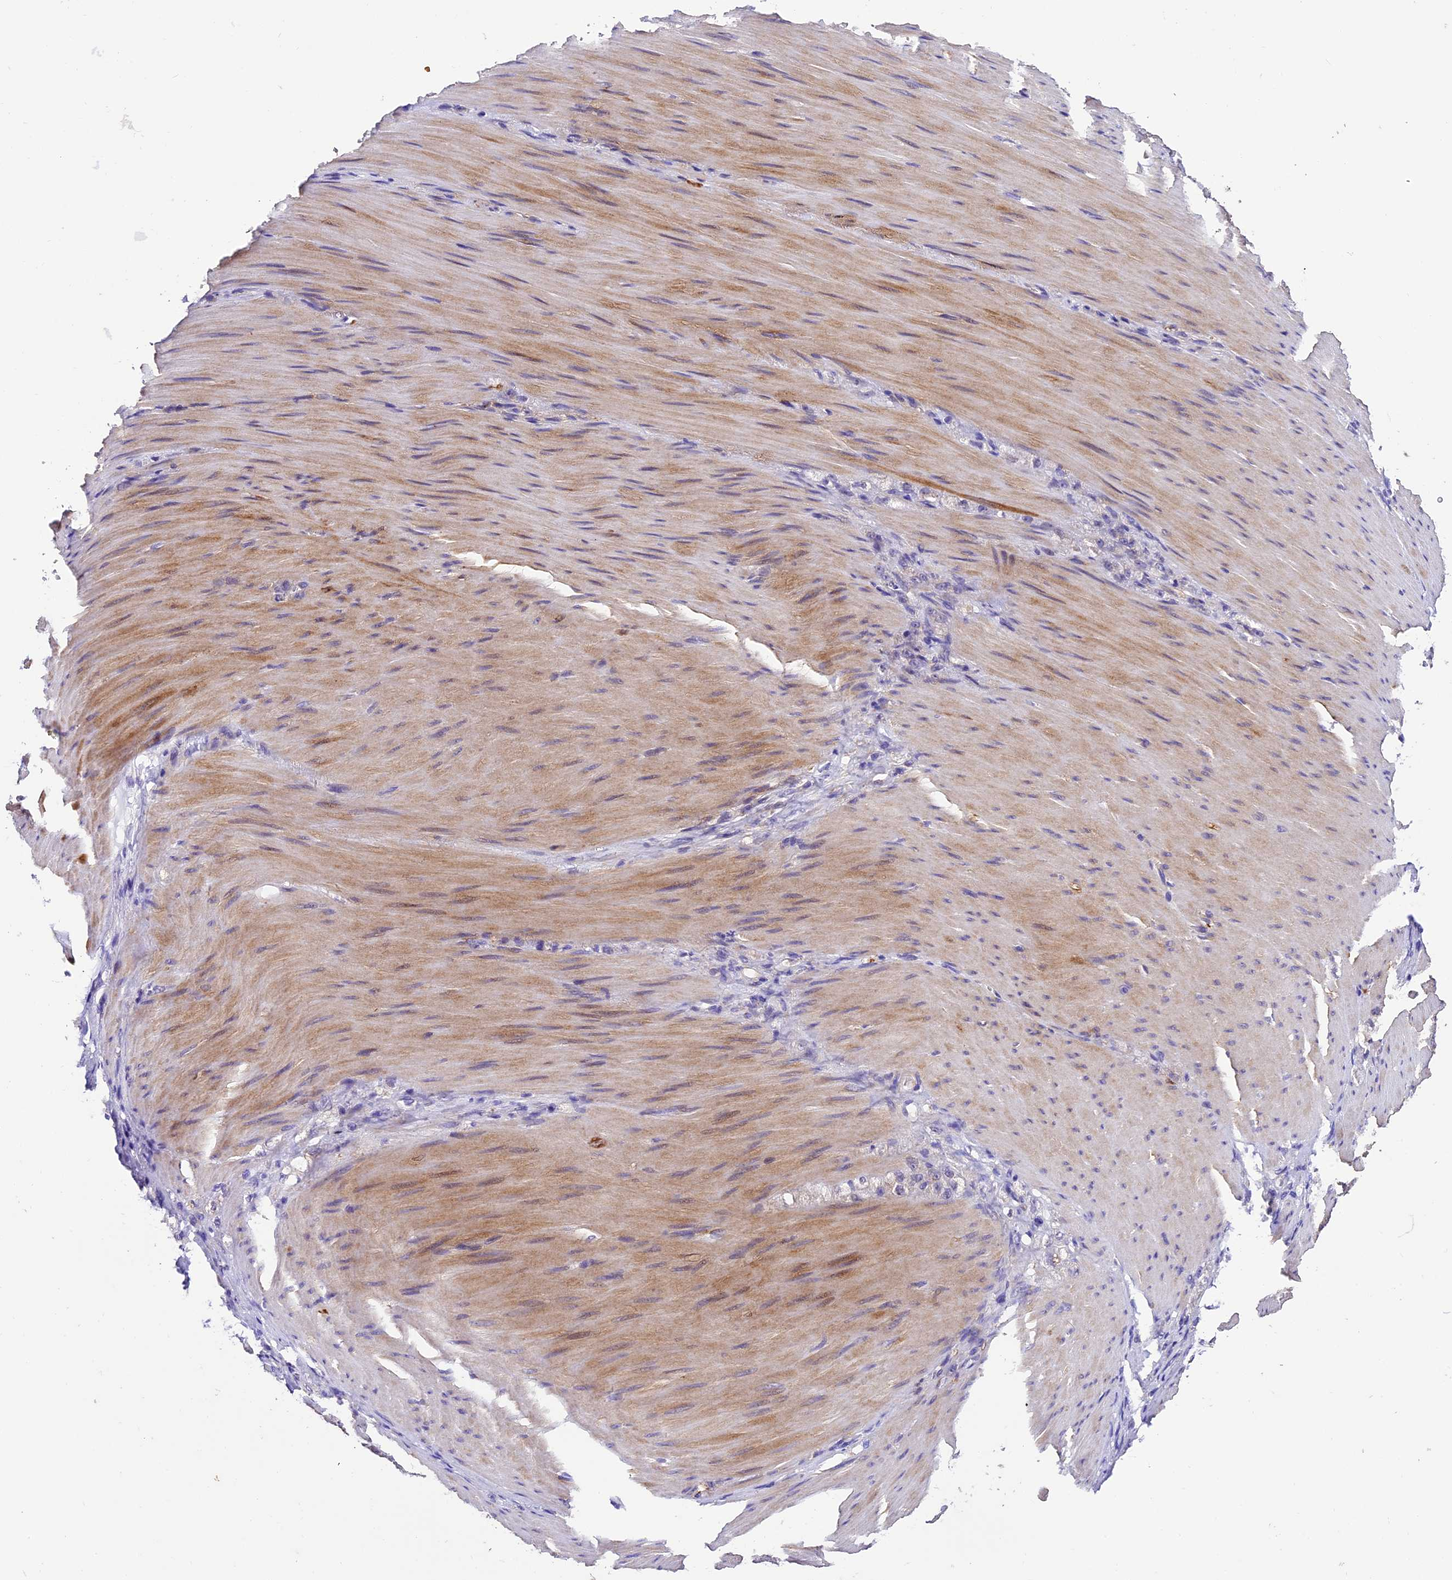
{"staining": {"intensity": "negative", "quantity": "none", "location": "none"}, "tissue": "stomach cancer", "cell_type": "Tumor cells", "image_type": "cancer", "snomed": [{"axis": "morphology", "description": "Normal tissue, NOS"}, {"axis": "morphology", "description": "Adenocarcinoma, NOS"}, {"axis": "topography", "description": "Stomach"}], "caption": "IHC image of neoplastic tissue: human stomach cancer stained with DAB (3,3'-diaminobenzidine) reveals no significant protein staining in tumor cells.", "gene": "CILP2", "patient": {"sex": "male", "age": 82}}